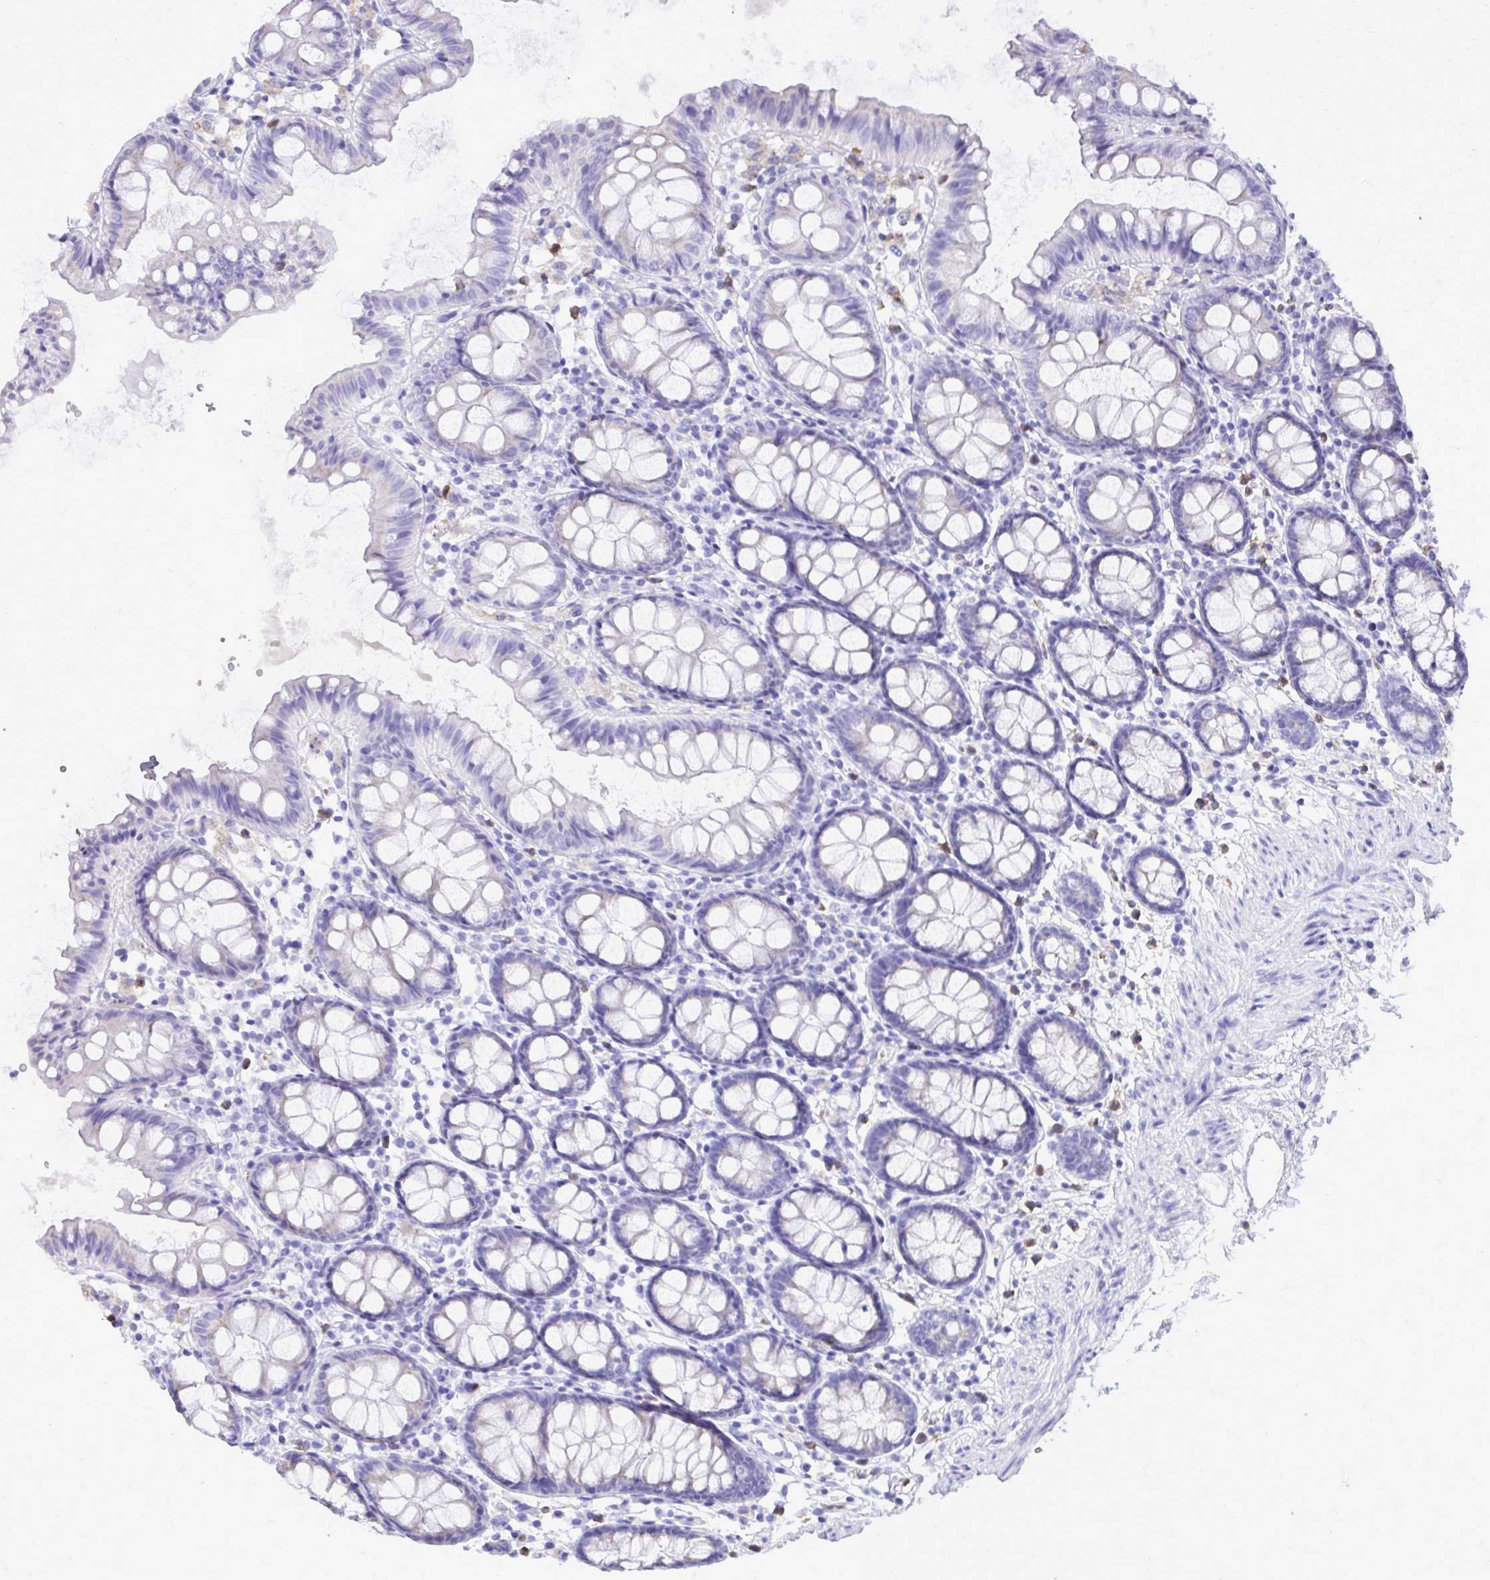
{"staining": {"intensity": "negative", "quantity": "none", "location": "none"}, "tissue": "colon", "cell_type": "Endothelial cells", "image_type": "normal", "snomed": [{"axis": "morphology", "description": "Normal tissue, NOS"}, {"axis": "topography", "description": "Colon"}], "caption": "DAB immunohistochemical staining of unremarkable colon exhibits no significant staining in endothelial cells. (Stains: DAB IHC with hematoxylin counter stain, Microscopy: brightfield microscopy at high magnification).", "gene": "CAT", "patient": {"sex": "female", "age": 84}}